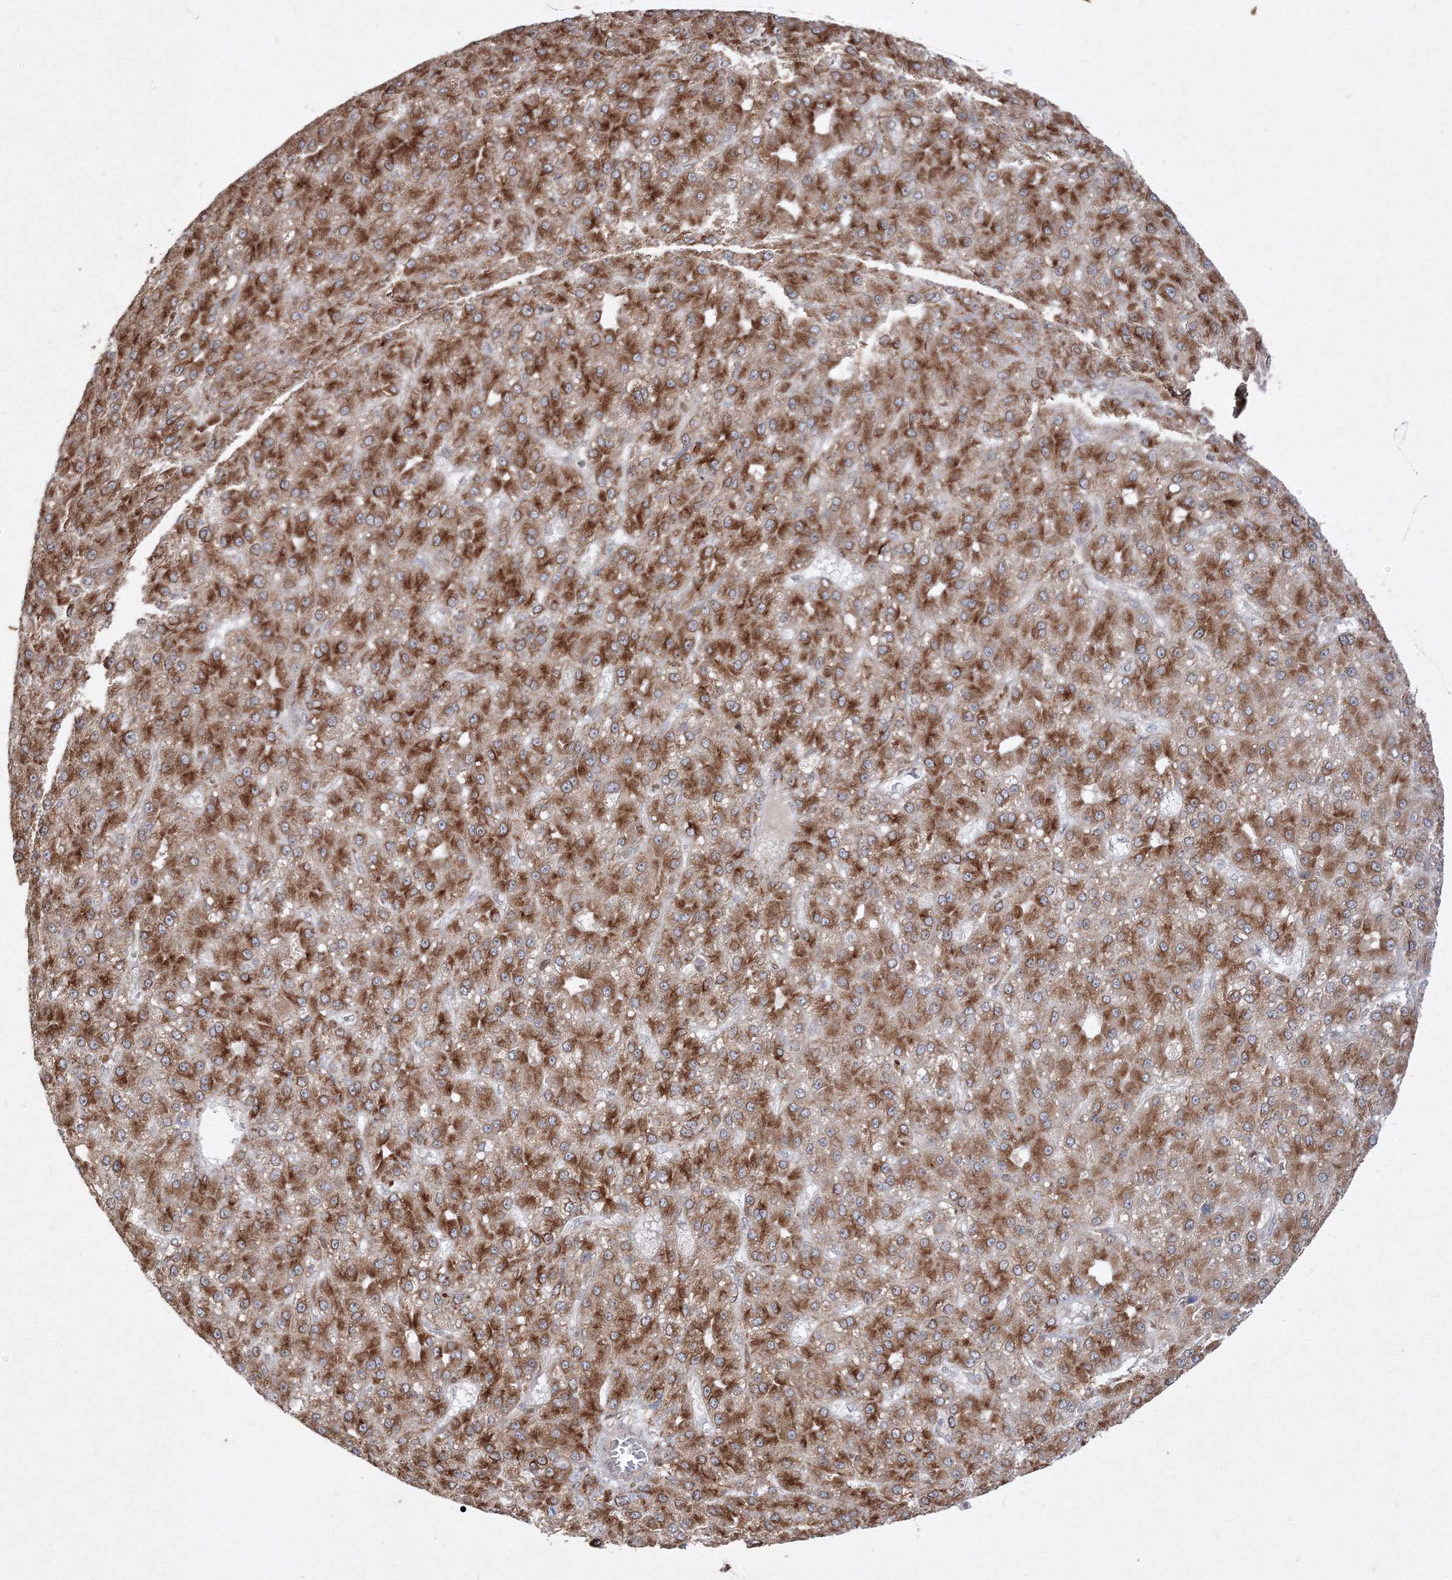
{"staining": {"intensity": "strong", "quantity": ">75%", "location": "cytoplasmic/membranous"}, "tissue": "liver cancer", "cell_type": "Tumor cells", "image_type": "cancer", "snomed": [{"axis": "morphology", "description": "Carcinoma, Hepatocellular, NOS"}, {"axis": "topography", "description": "Liver"}], "caption": "Approximately >75% of tumor cells in human liver cancer (hepatocellular carcinoma) exhibit strong cytoplasmic/membranous protein expression as visualized by brown immunohistochemical staining.", "gene": "TMEM50B", "patient": {"sex": "male", "age": 67}}